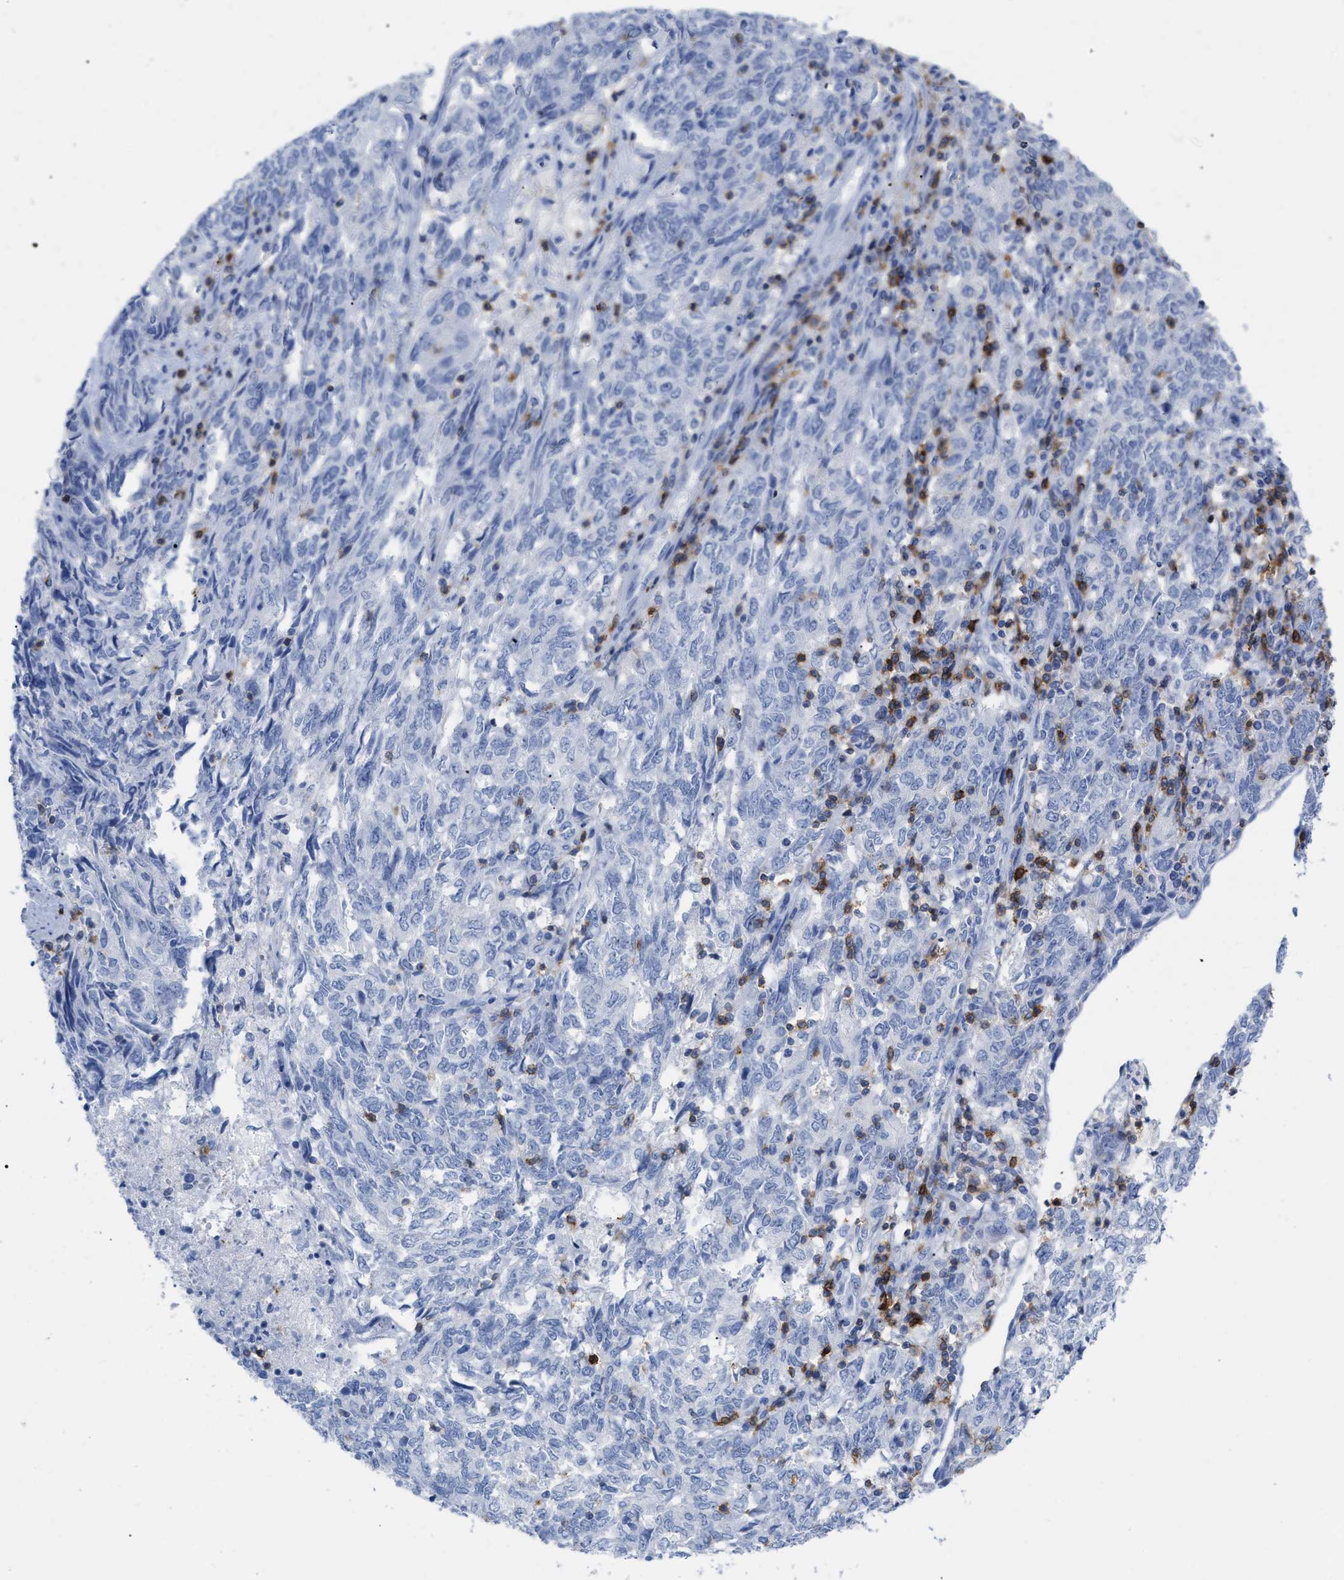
{"staining": {"intensity": "negative", "quantity": "none", "location": "none"}, "tissue": "endometrial cancer", "cell_type": "Tumor cells", "image_type": "cancer", "snomed": [{"axis": "morphology", "description": "Adenocarcinoma, NOS"}, {"axis": "topography", "description": "Endometrium"}], "caption": "Tumor cells are negative for brown protein staining in endometrial cancer.", "gene": "CD5", "patient": {"sex": "female", "age": 80}}